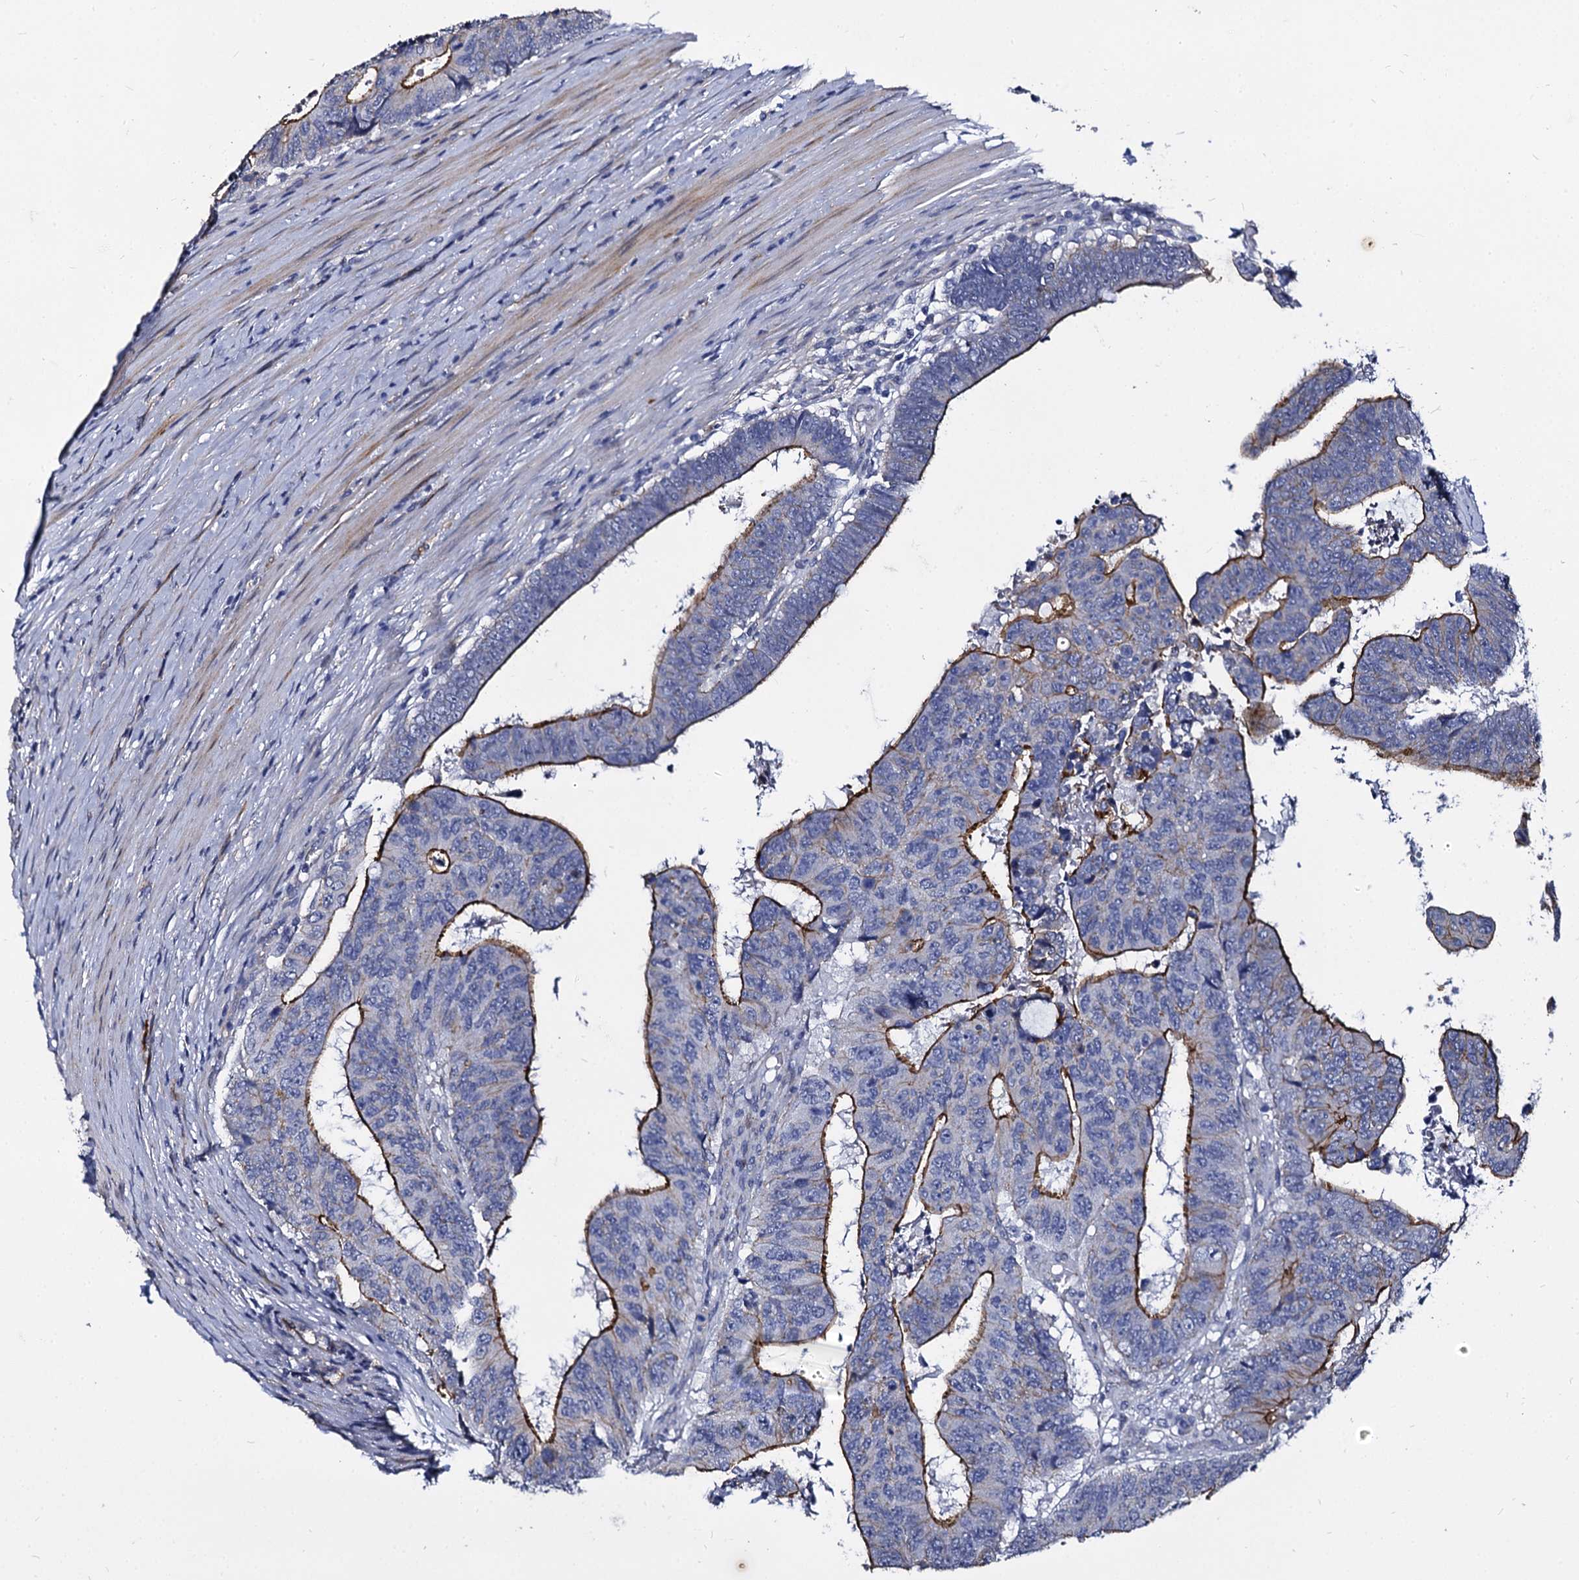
{"staining": {"intensity": "strong", "quantity": "25%-75%", "location": "cytoplasmic/membranous"}, "tissue": "colorectal cancer", "cell_type": "Tumor cells", "image_type": "cancer", "snomed": [{"axis": "morphology", "description": "Adenocarcinoma, NOS"}, {"axis": "topography", "description": "Rectum"}], "caption": "Immunohistochemical staining of human colorectal cancer (adenocarcinoma) displays high levels of strong cytoplasmic/membranous positivity in about 25%-75% of tumor cells.", "gene": "CBFB", "patient": {"sex": "male", "age": 84}}